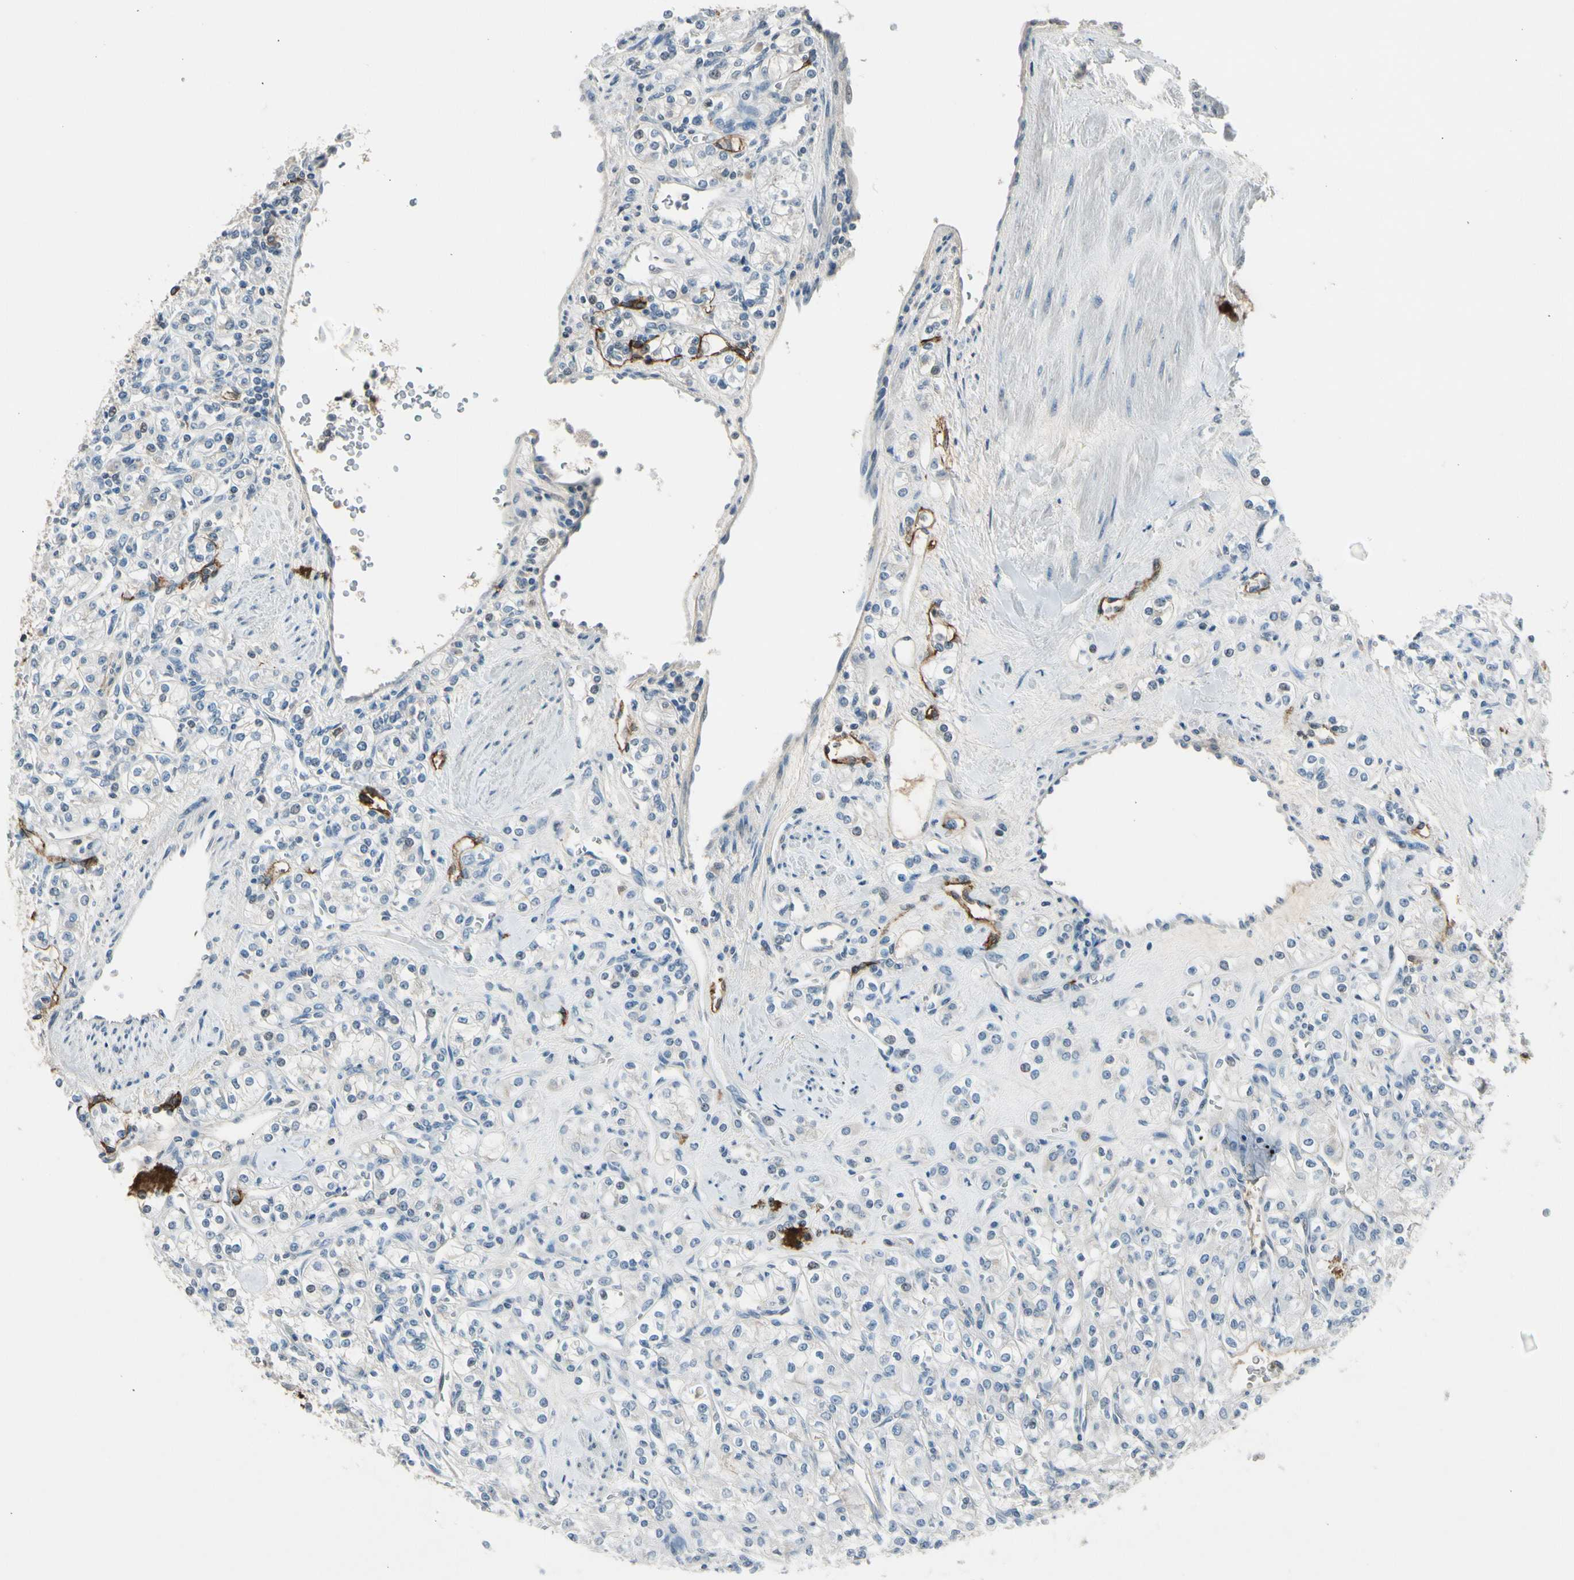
{"staining": {"intensity": "negative", "quantity": "none", "location": "none"}, "tissue": "renal cancer", "cell_type": "Tumor cells", "image_type": "cancer", "snomed": [{"axis": "morphology", "description": "Adenocarcinoma, NOS"}, {"axis": "topography", "description": "Kidney"}], "caption": "This image is of adenocarcinoma (renal) stained with IHC to label a protein in brown with the nuclei are counter-stained blue. There is no staining in tumor cells. (DAB (3,3'-diaminobenzidine) IHC with hematoxylin counter stain).", "gene": "PDPN", "patient": {"sex": "male", "age": 77}}